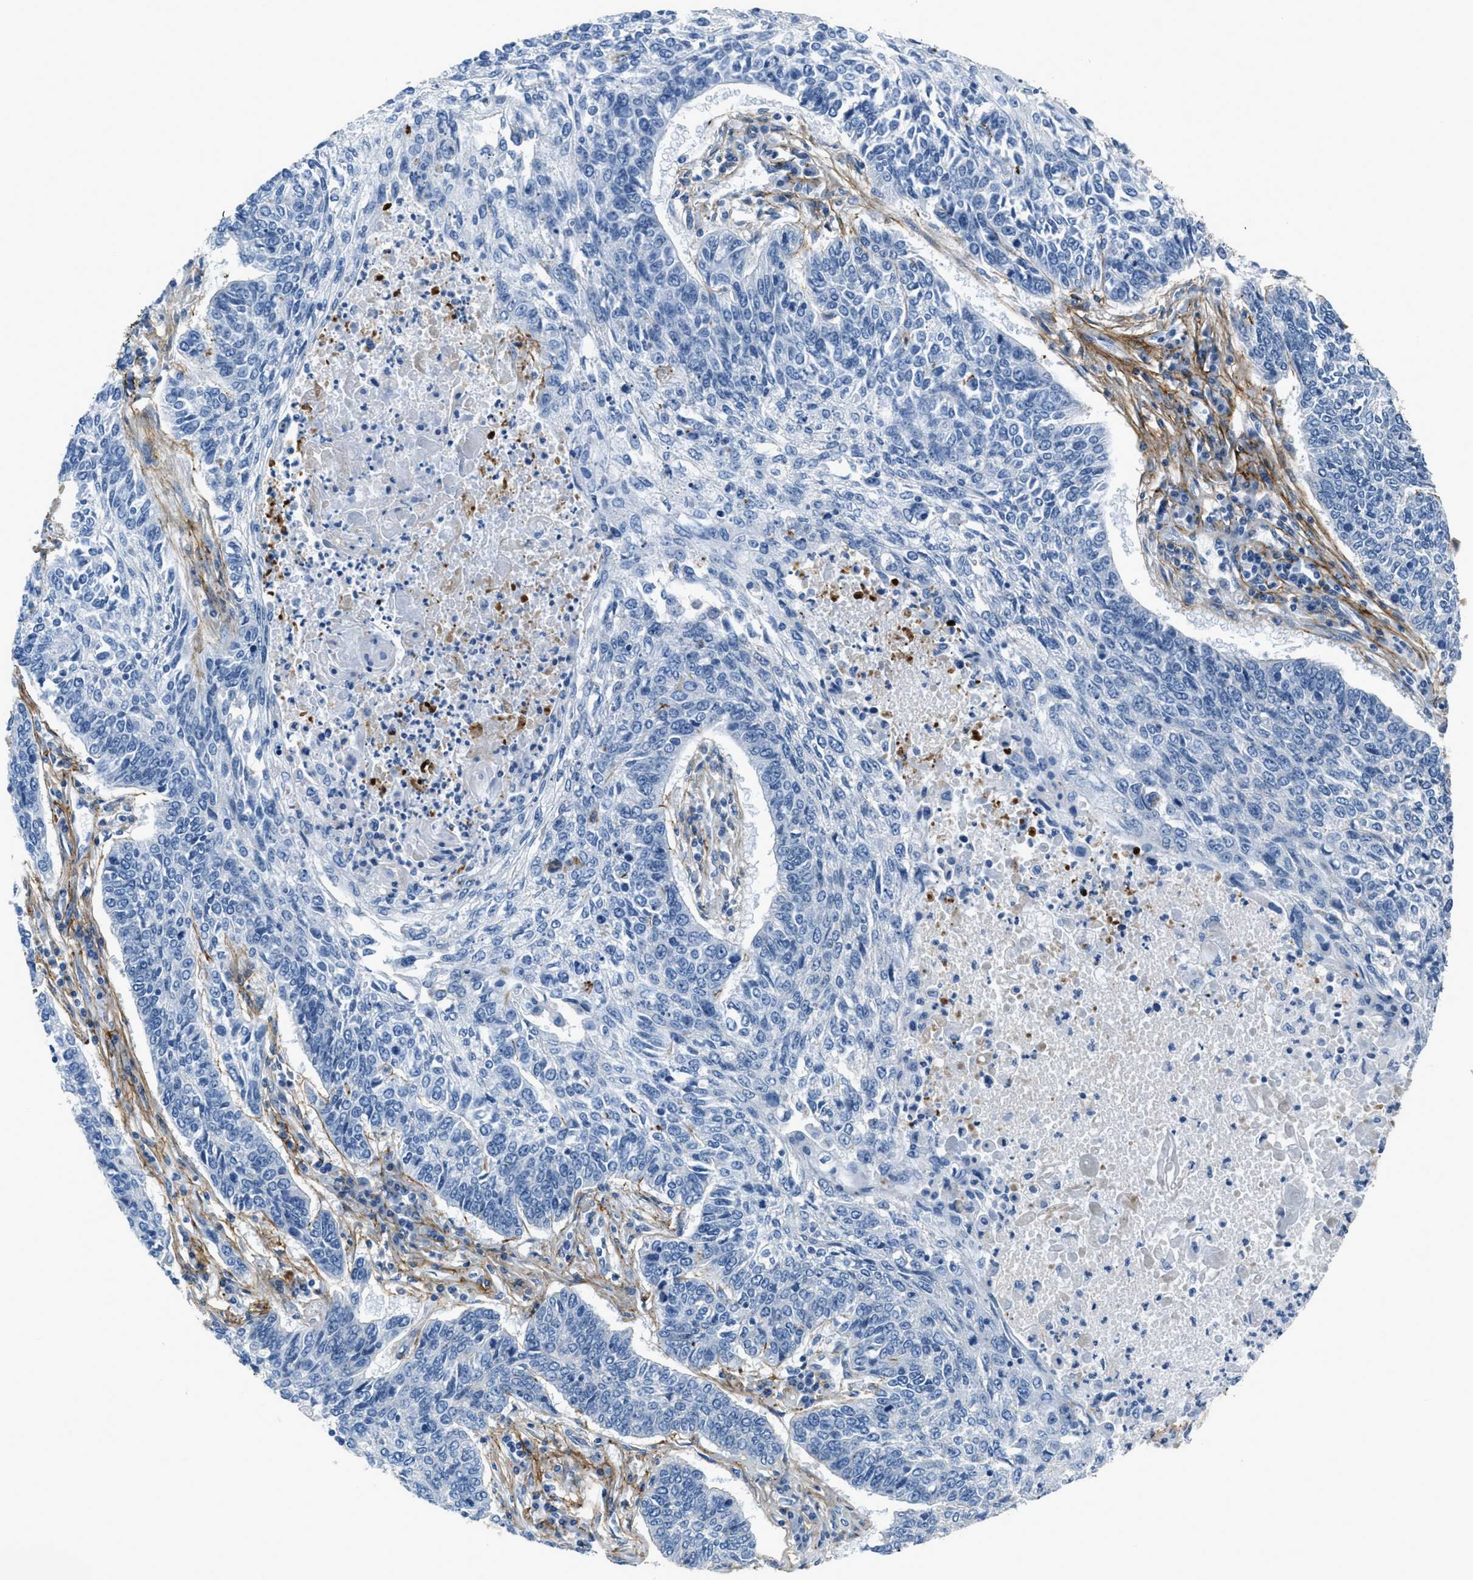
{"staining": {"intensity": "negative", "quantity": "none", "location": "none"}, "tissue": "lung cancer", "cell_type": "Tumor cells", "image_type": "cancer", "snomed": [{"axis": "morphology", "description": "Normal tissue, NOS"}, {"axis": "morphology", "description": "Squamous cell carcinoma, NOS"}, {"axis": "topography", "description": "Cartilage tissue"}, {"axis": "topography", "description": "Bronchus"}, {"axis": "topography", "description": "Lung"}], "caption": "An image of human lung cancer is negative for staining in tumor cells.", "gene": "FBN1", "patient": {"sex": "female", "age": 49}}